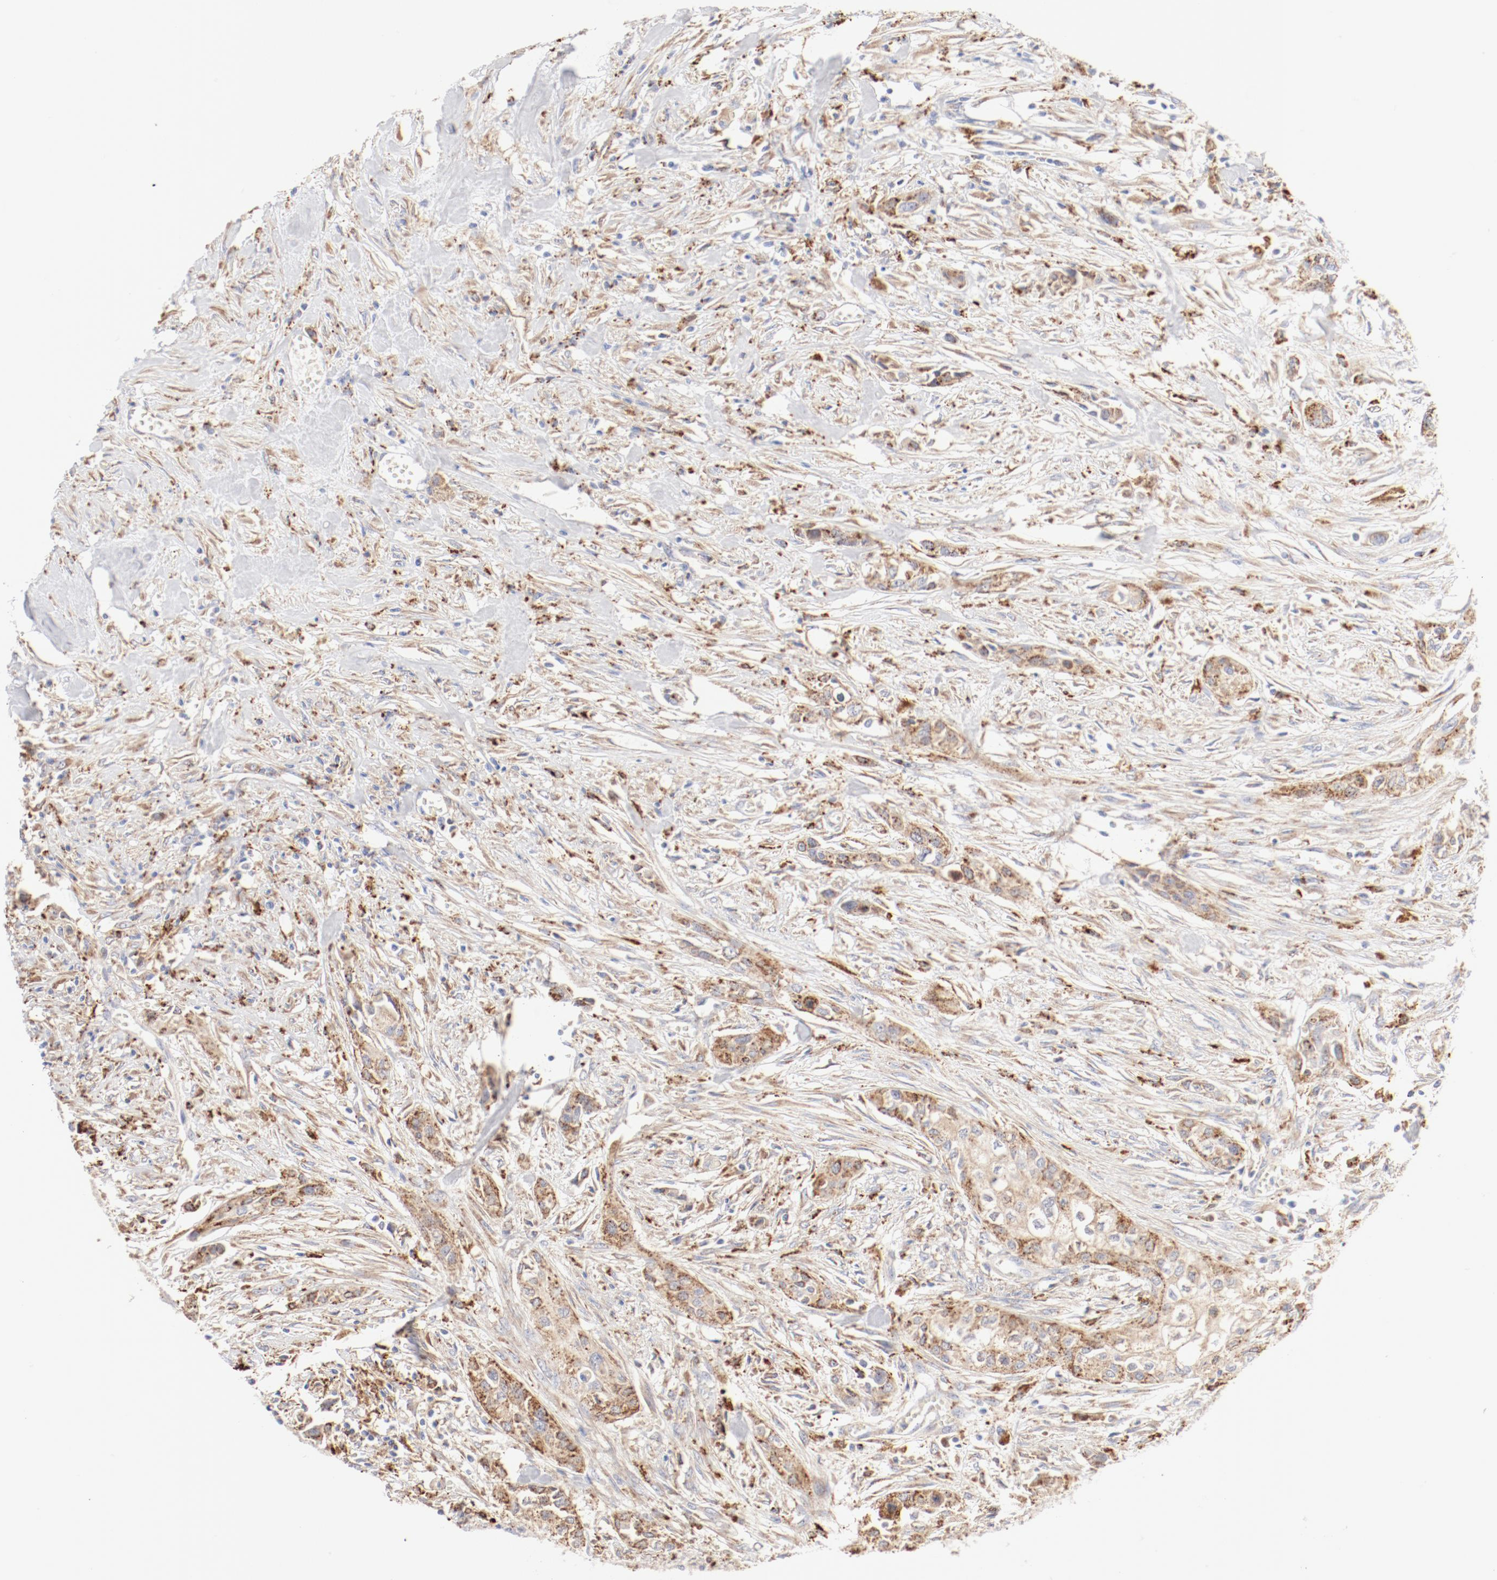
{"staining": {"intensity": "moderate", "quantity": ">75%", "location": "cytoplasmic/membranous"}, "tissue": "urothelial cancer", "cell_type": "Tumor cells", "image_type": "cancer", "snomed": [{"axis": "morphology", "description": "Urothelial carcinoma, High grade"}, {"axis": "topography", "description": "Urinary bladder"}], "caption": "An immunohistochemistry photomicrograph of tumor tissue is shown. Protein staining in brown highlights moderate cytoplasmic/membranous positivity in urothelial cancer within tumor cells.", "gene": "CTSH", "patient": {"sex": "male", "age": 74}}